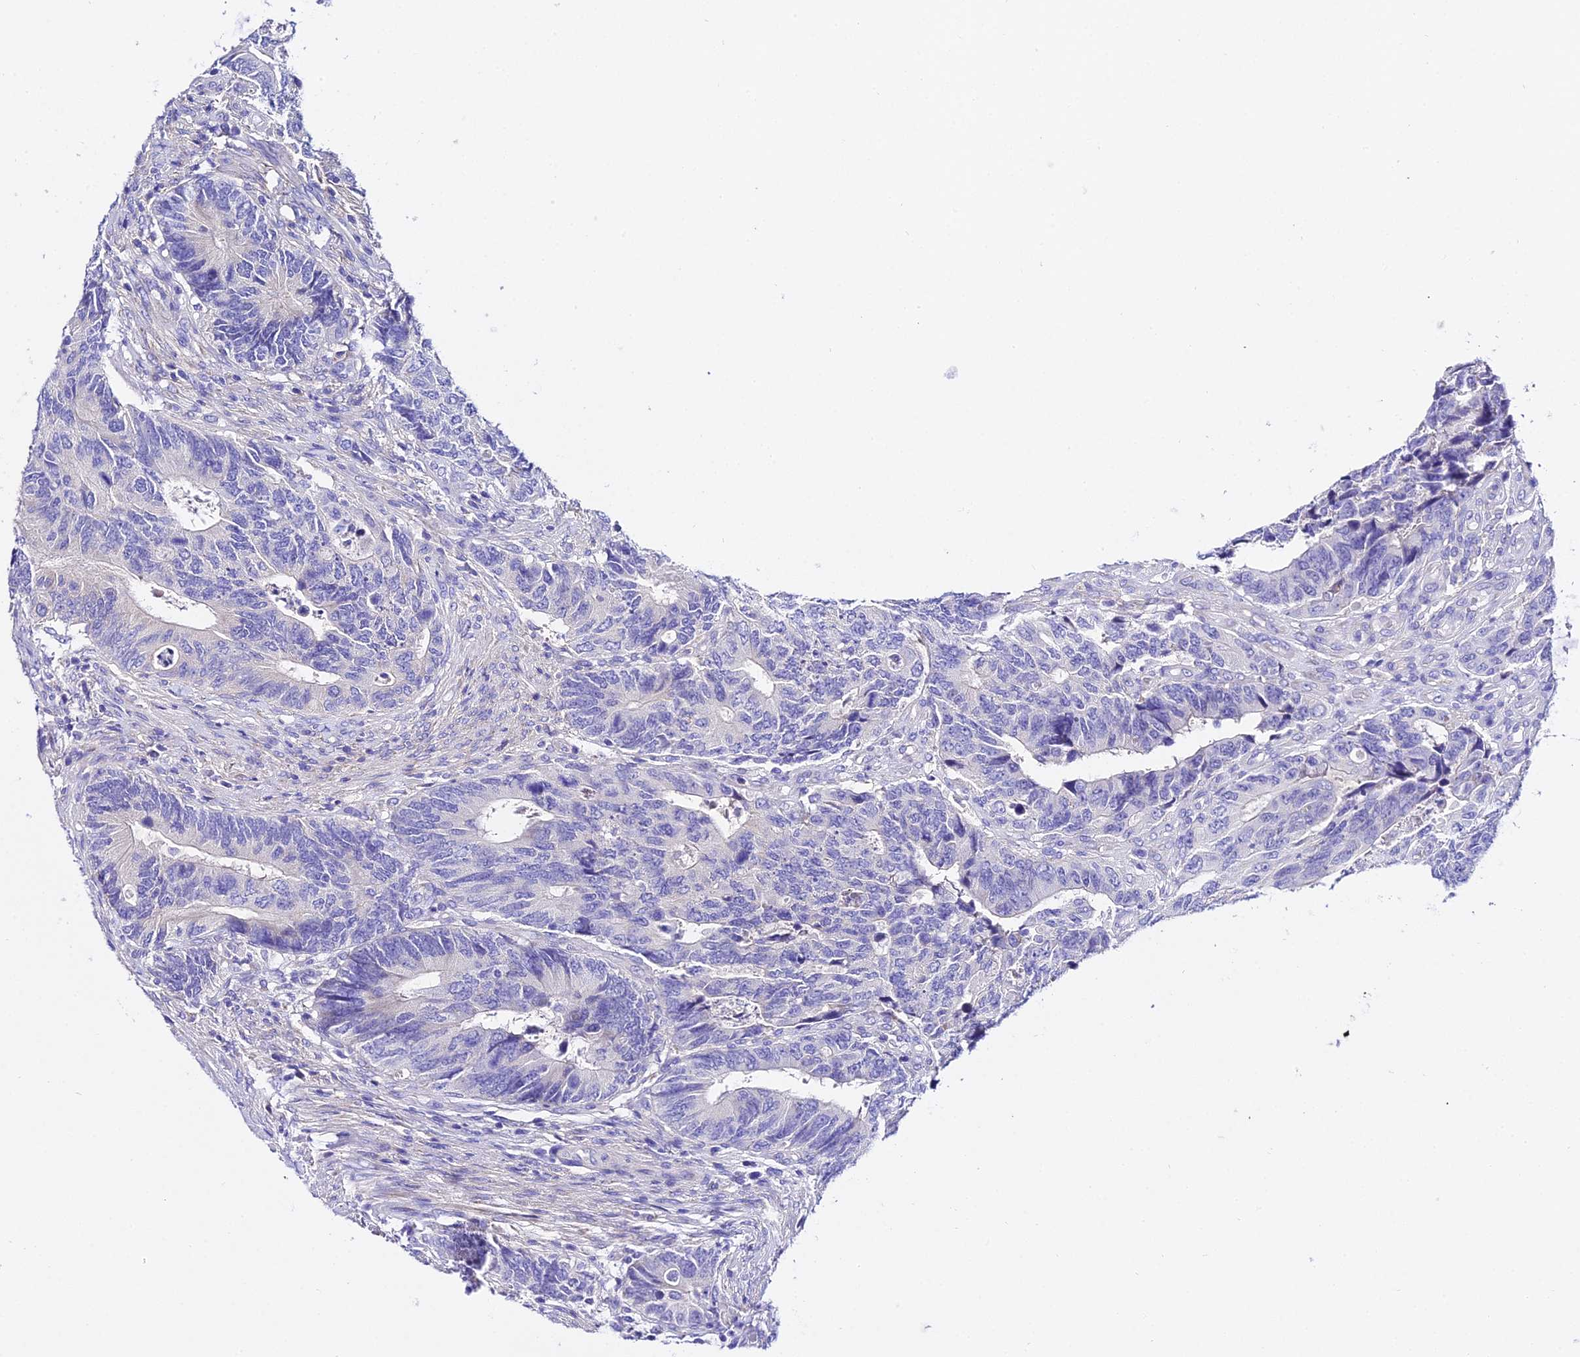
{"staining": {"intensity": "negative", "quantity": "none", "location": "none"}, "tissue": "colorectal cancer", "cell_type": "Tumor cells", "image_type": "cancer", "snomed": [{"axis": "morphology", "description": "Adenocarcinoma, NOS"}, {"axis": "topography", "description": "Colon"}], "caption": "An image of human colorectal cancer (adenocarcinoma) is negative for staining in tumor cells.", "gene": "TMEM117", "patient": {"sex": "male", "age": 87}}